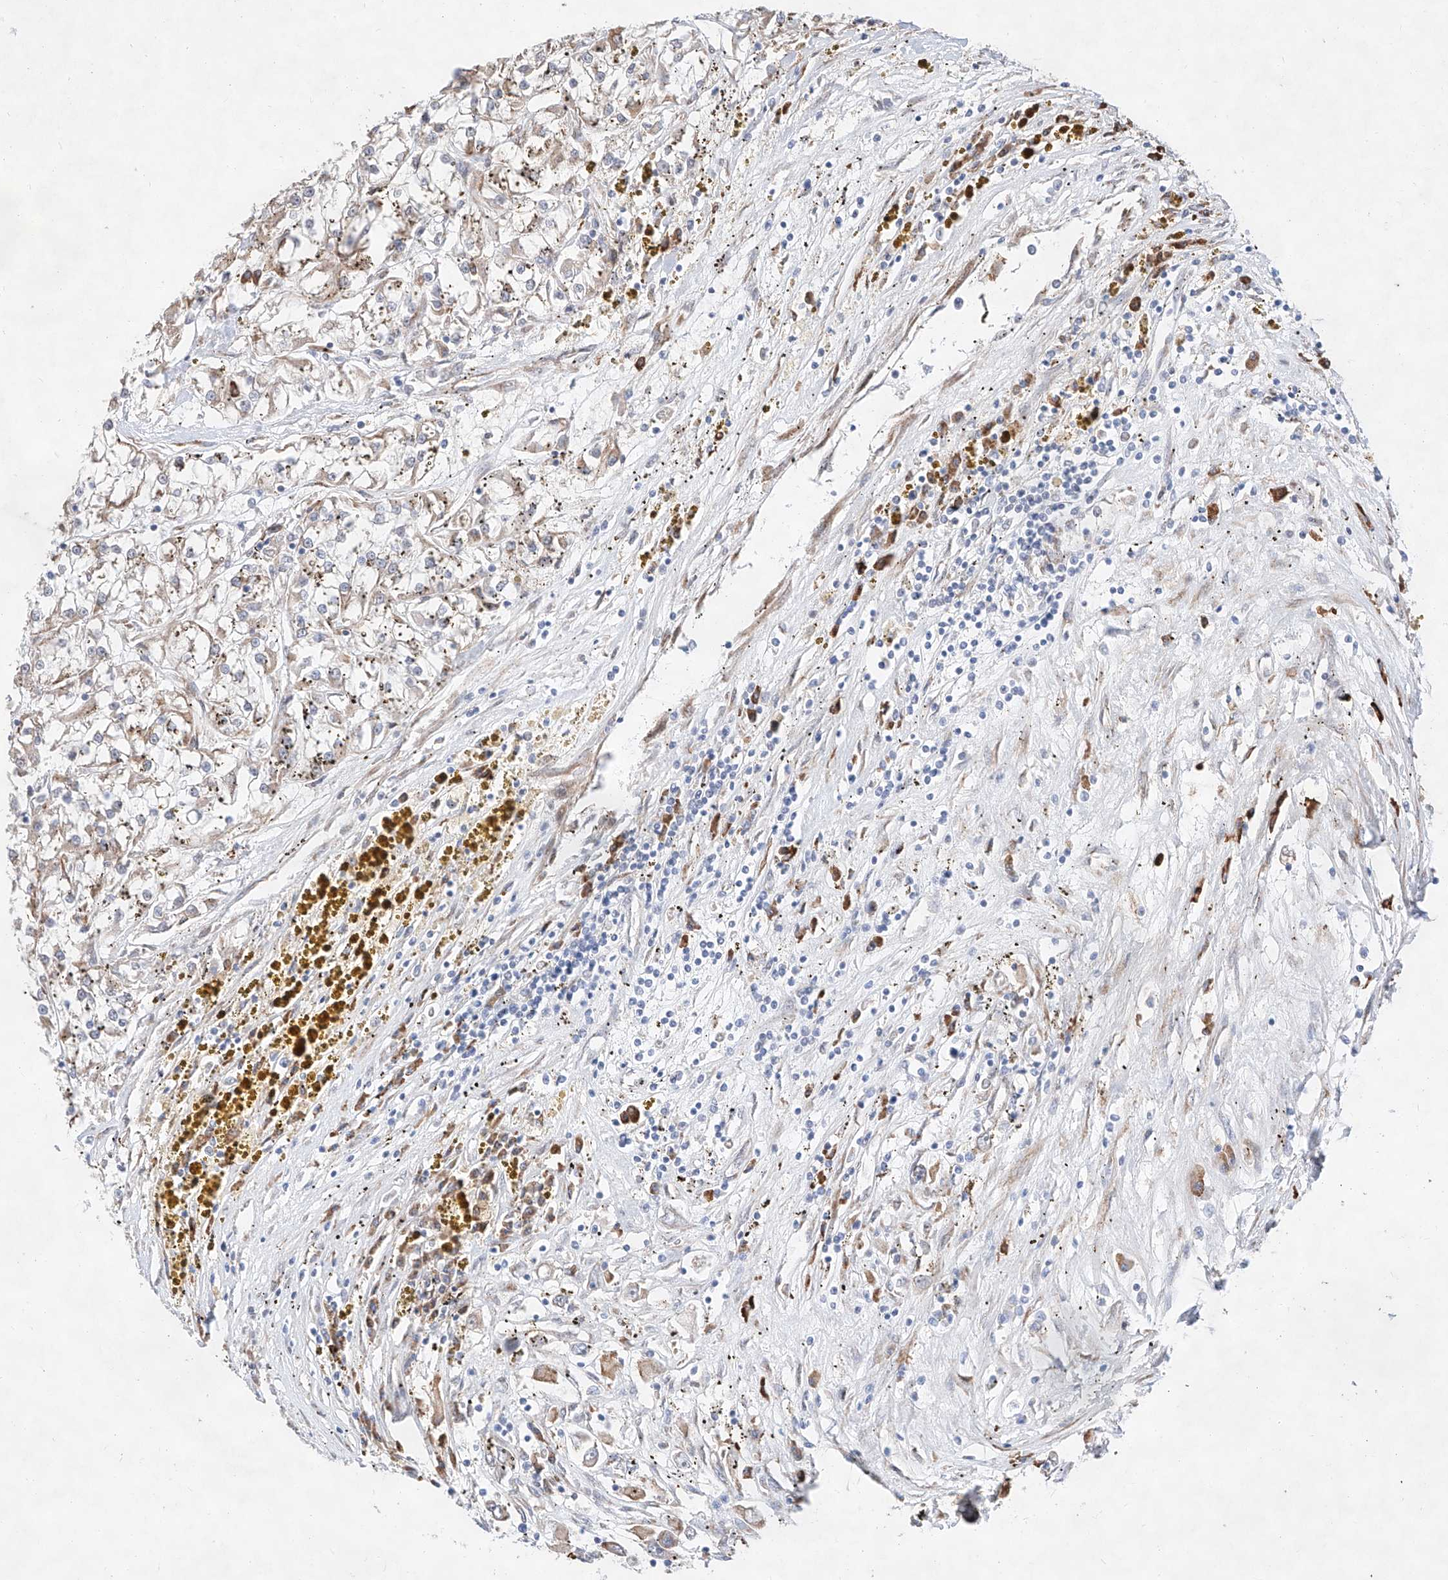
{"staining": {"intensity": "weak", "quantity": "<25%", "location": "cytoplasmic/membranous"}, "tissue": "renal cancer", "cell_type": "Tumor cells", "image_type": "cancer", "snomed": [{"axis": "morphology", "description": "Adenocarcinoma, NOS"}, {"axis": "topography", "description": "Kidney"}], "caption": "Tumor cells show no significant staining in renal adenocarcinoma. The staining is performed using DAB (3,3'-diaminobenzidine) brown chromogen with nuclei counter-stained in using hematoxylin.", "gene": "ATP9B", "patient": {"sex": "female", "age": 52}}